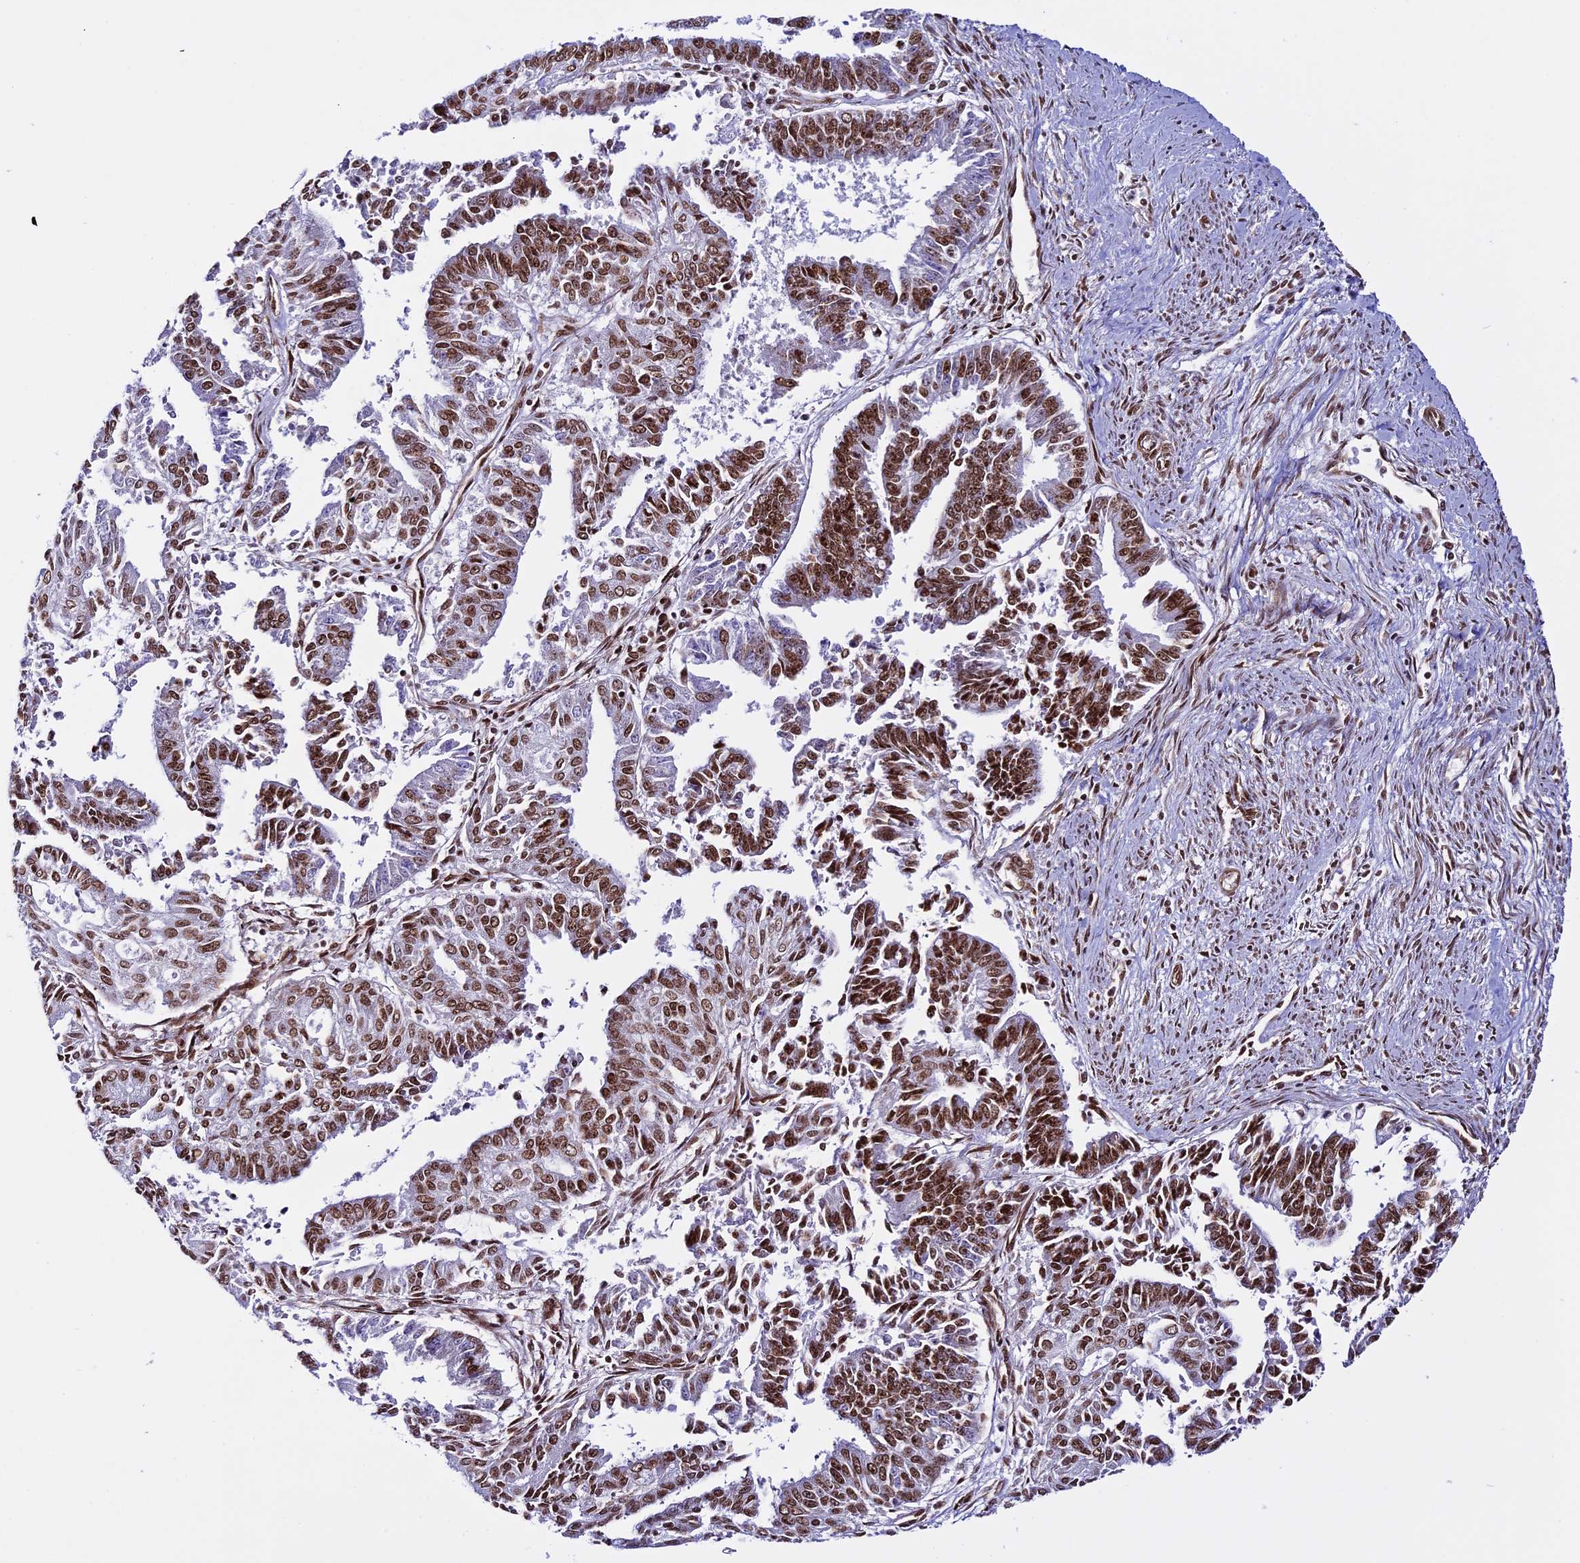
{"staining": {"intensity": "moderate", "quantity": ">75%", "location": "nuclear"}, "tissue": "endometrial cancer", "cell_type": "Tumor cells", "image_type": "cancer", "snomed": [{"axis": "morphology", "description": "Adenocarcinoma, NOS"}, {"axis": "topography", "description": "Endometrium"}], "caption": "Immunohistochemical staining of endometrial cancer (adenocarcinoma) reveals medium levels of moderate nuclear positivity in approximately >75% of tumor cells. The staining is performed using DAB (3,3'-diaminobenzidine) brown chromogen to label protein expression. The nuclei are counter-stained blue using hematoxylin.", "gene": "MPHOSPH8", "patient": {"sex": "female", "age": 73}}